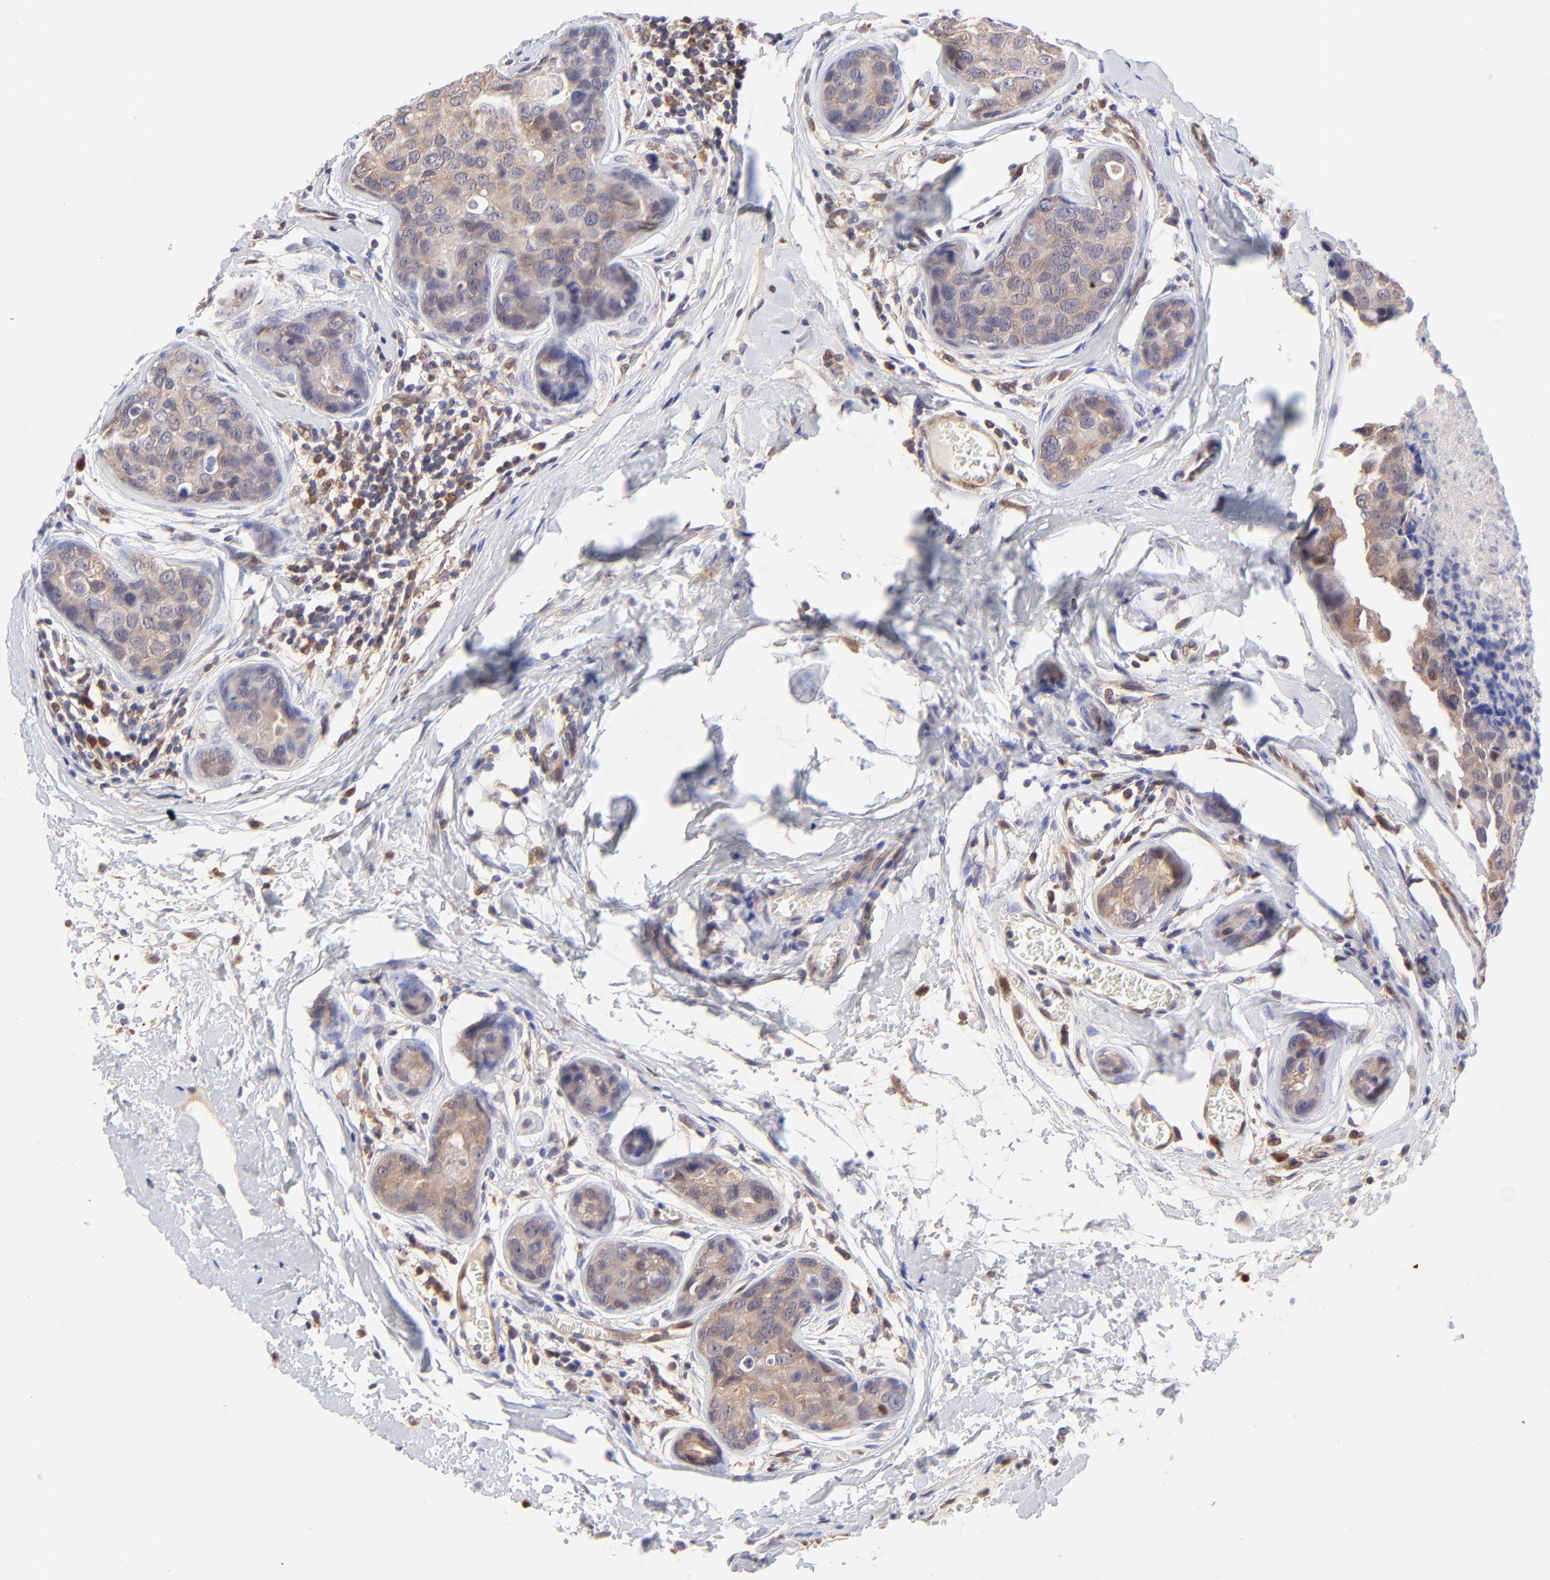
{"staining": {"intensity": "weak", "quantity": ">75%", "location": "cytoplasmic/membranous"}, "tissue": "breast cancer", "cell_type": "Tumor cells", "image_type": "cancer", "snomed": [{"axis": "morphology", "description": "Duct carcinoma"}, {"axis": "topography", "description": "Breast"}], "caption": "Protein analysis of breast cancer (infiltrating ductal carcinoma) tissue displays weak cytoplasmic/membranous expression in about >75% of tumor cells. The protein is shown in brown color, while the nuclei are stained blue.", "gene": "HYAL1", "patient": {"sex": "female", "age": 24}}